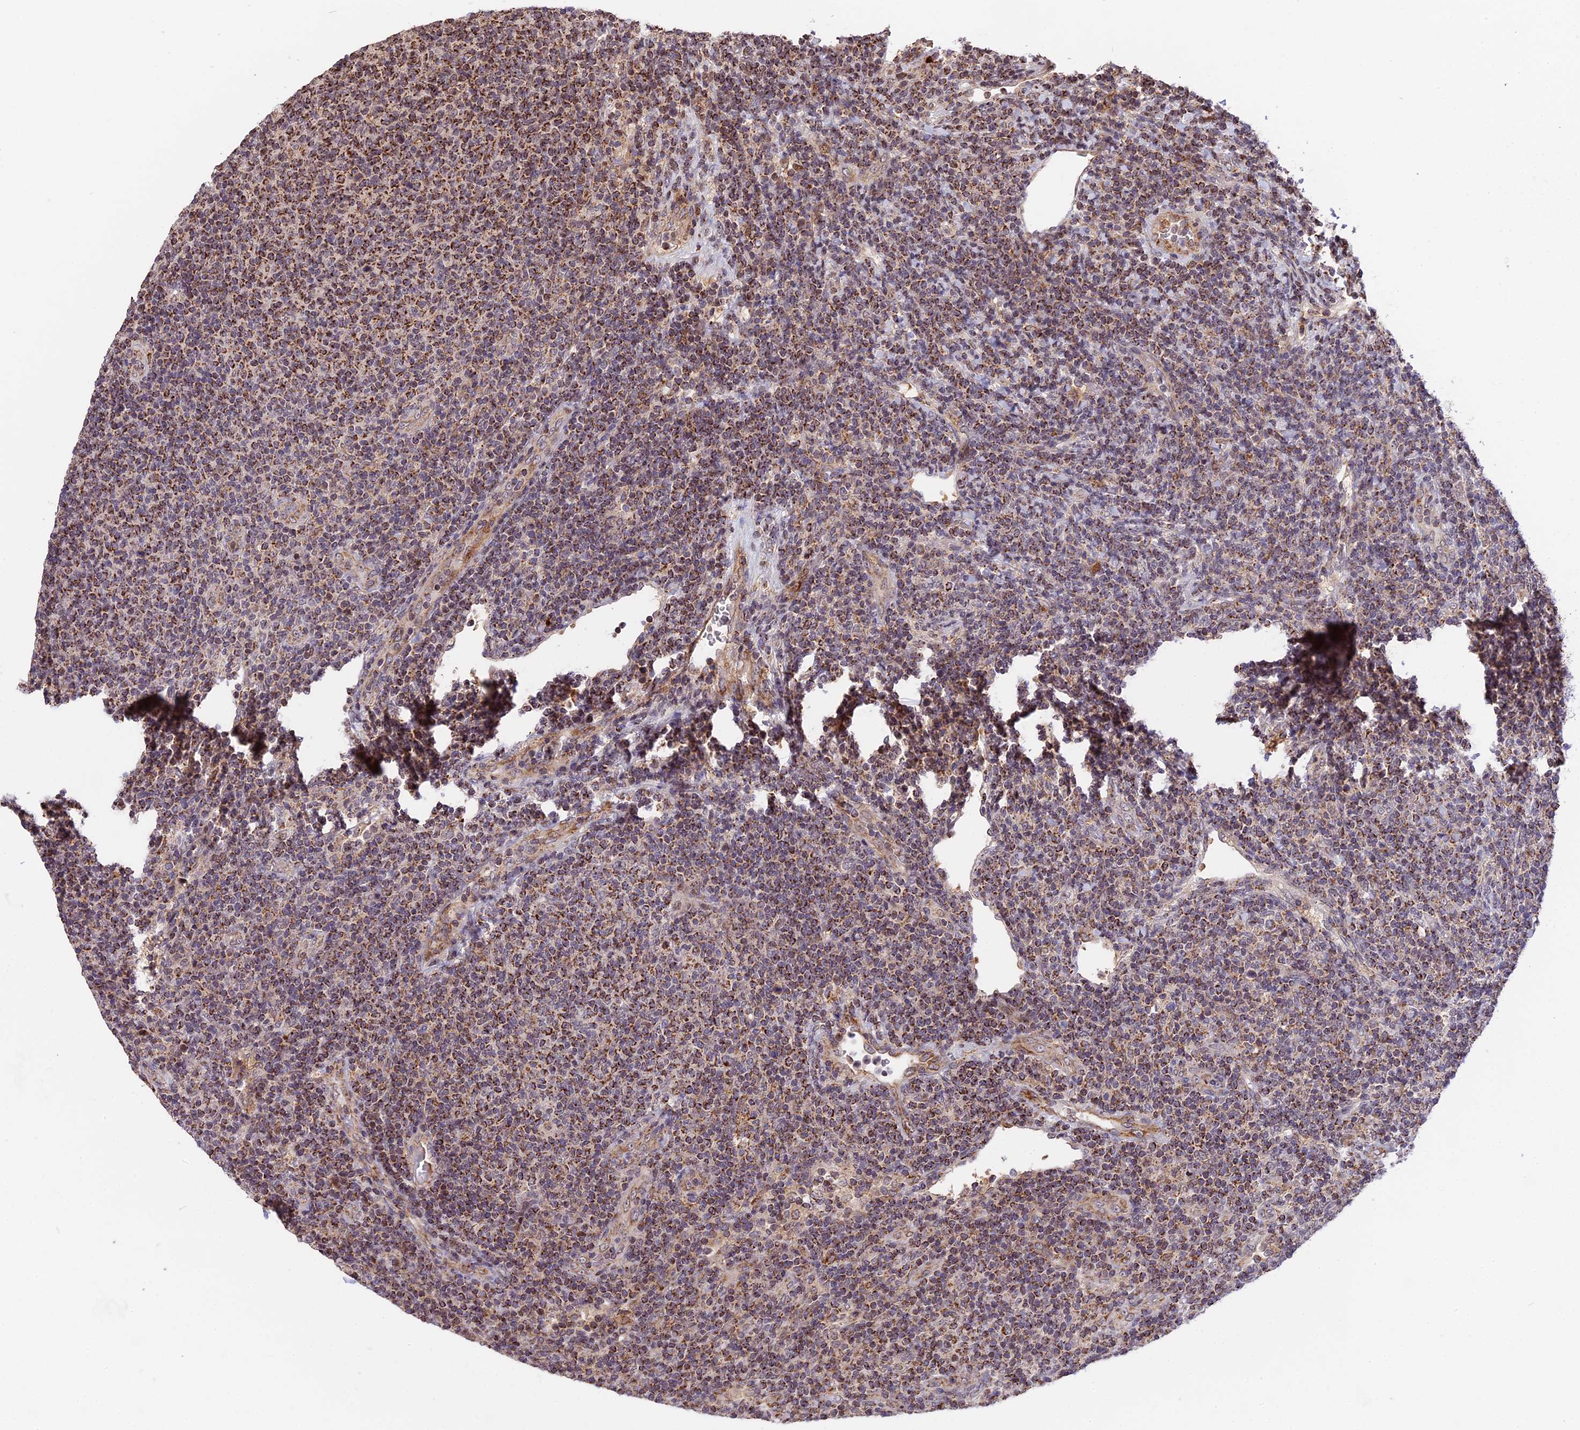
{"staining": {"intensity": "moderate", "quantity": ">75%", "location": "cytoplasmic/membranous"}, "tissue": "lymphoma", "cell_type": "Tumor cells", "image_type": "cancer", "snomed": [{"axis": "morphology", "description": "Malignant lymphoma, non-Hodgkin's type, Low grade"}, {"axis": "topography", "description": "Lymph node"}], "caption": "The photomicrograph displays a brown stain indicating the presence of a protein in the cytoplasmic/membranous of tumor cells in malignant lymphoma, non-Hodgkin's type (low-grade).", "gene": "RERGL", "patient": {"sex": "male", "age": 66}}